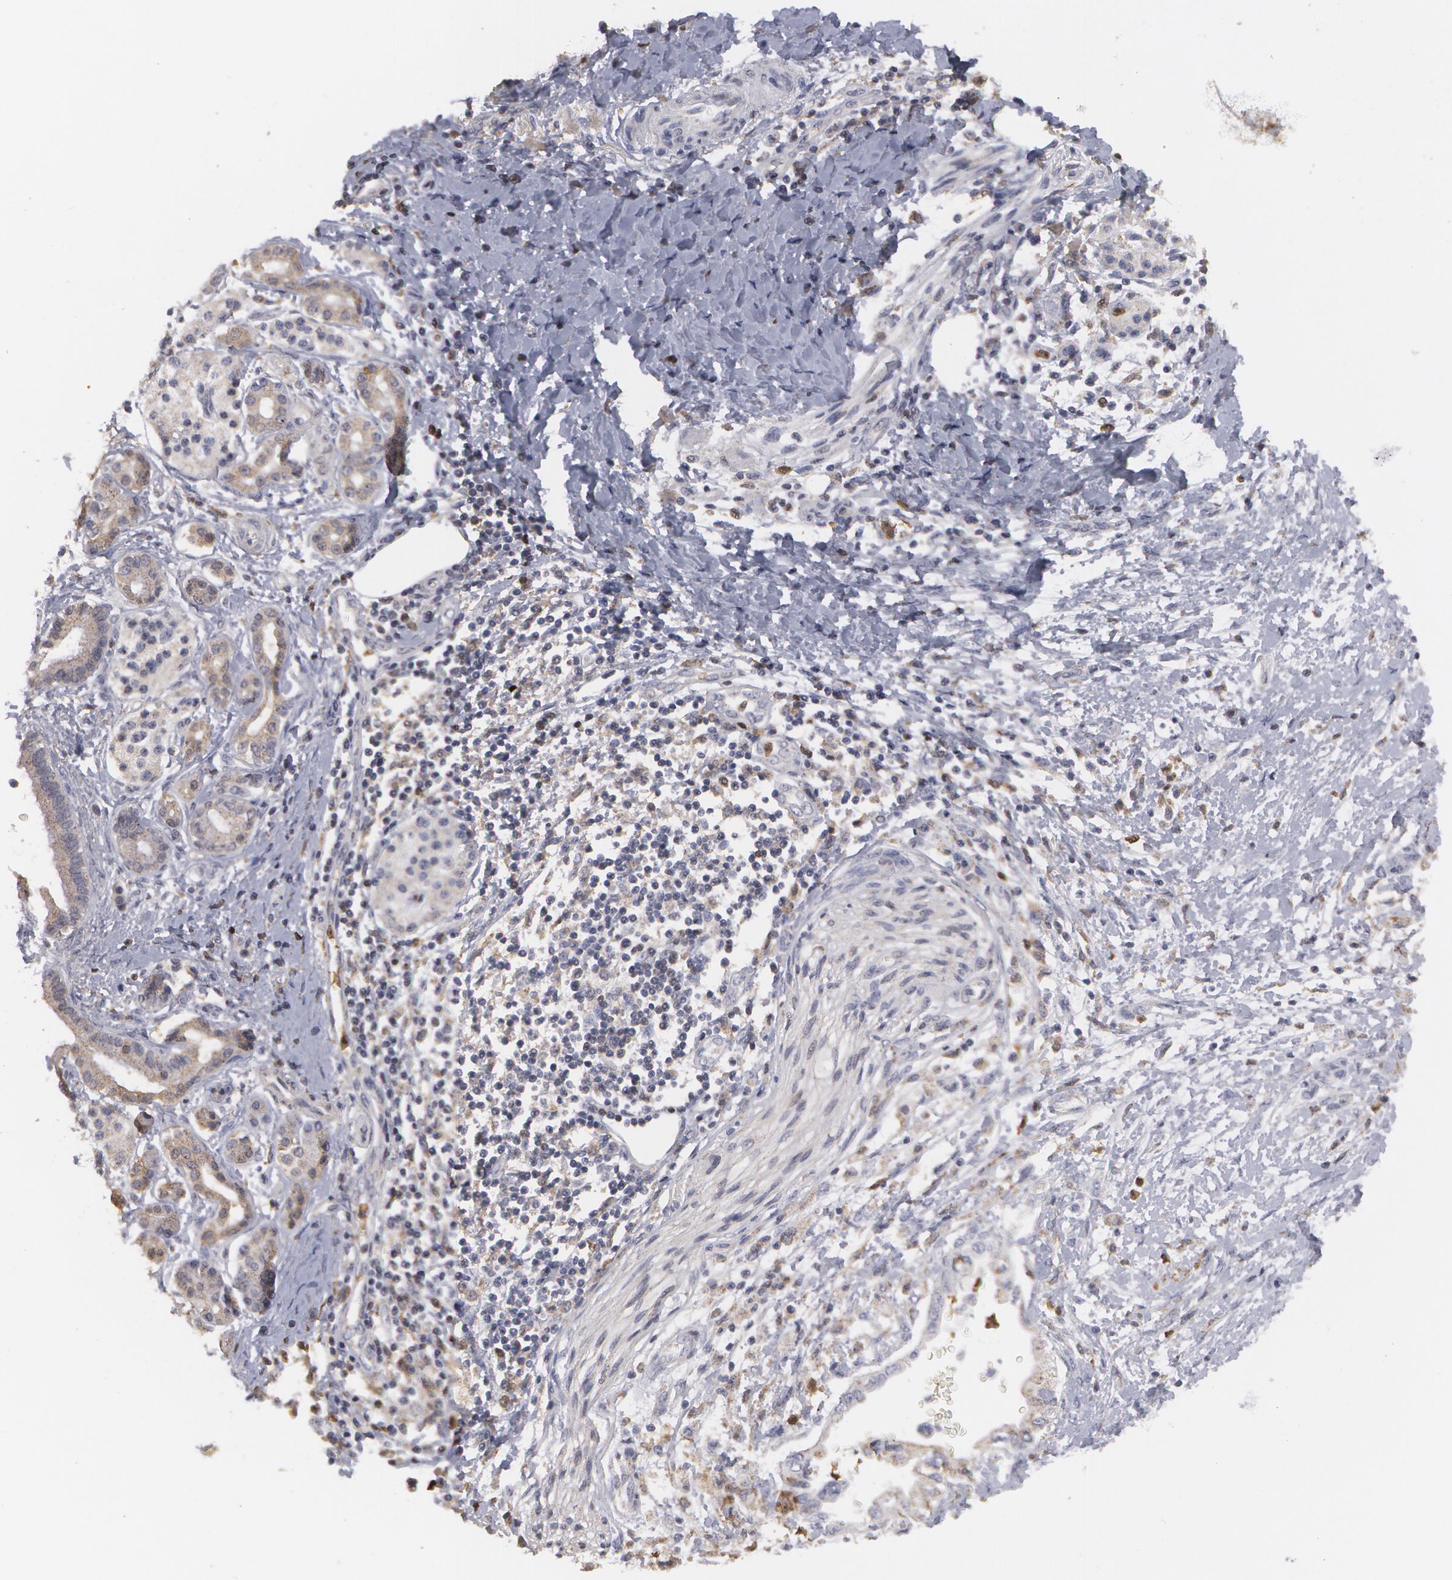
{"staining": {"intensity": "weak", "quantity": "25%-75%", "location": "cytoplasmic/membranous"}, "tissue": "pancreatic cancer", "cell_type": "Tumor cells", "image_type": "cancer", "snomed": [{"axis": "morphology", "description": "Adenocarcinoma, NOS"}, {"axis": "topography", "description": "Pancreas"}], "caption": "Protein expression analysis of human pancreatic cancer reveals weak cytoplasmic/membranous positivity in approximately 25%-75% of tumor cells. The protein is shown in brown color, while the nuclei are stained blue.", "gene": "CAT", "patient": {"sex": "female", "age": 66}}